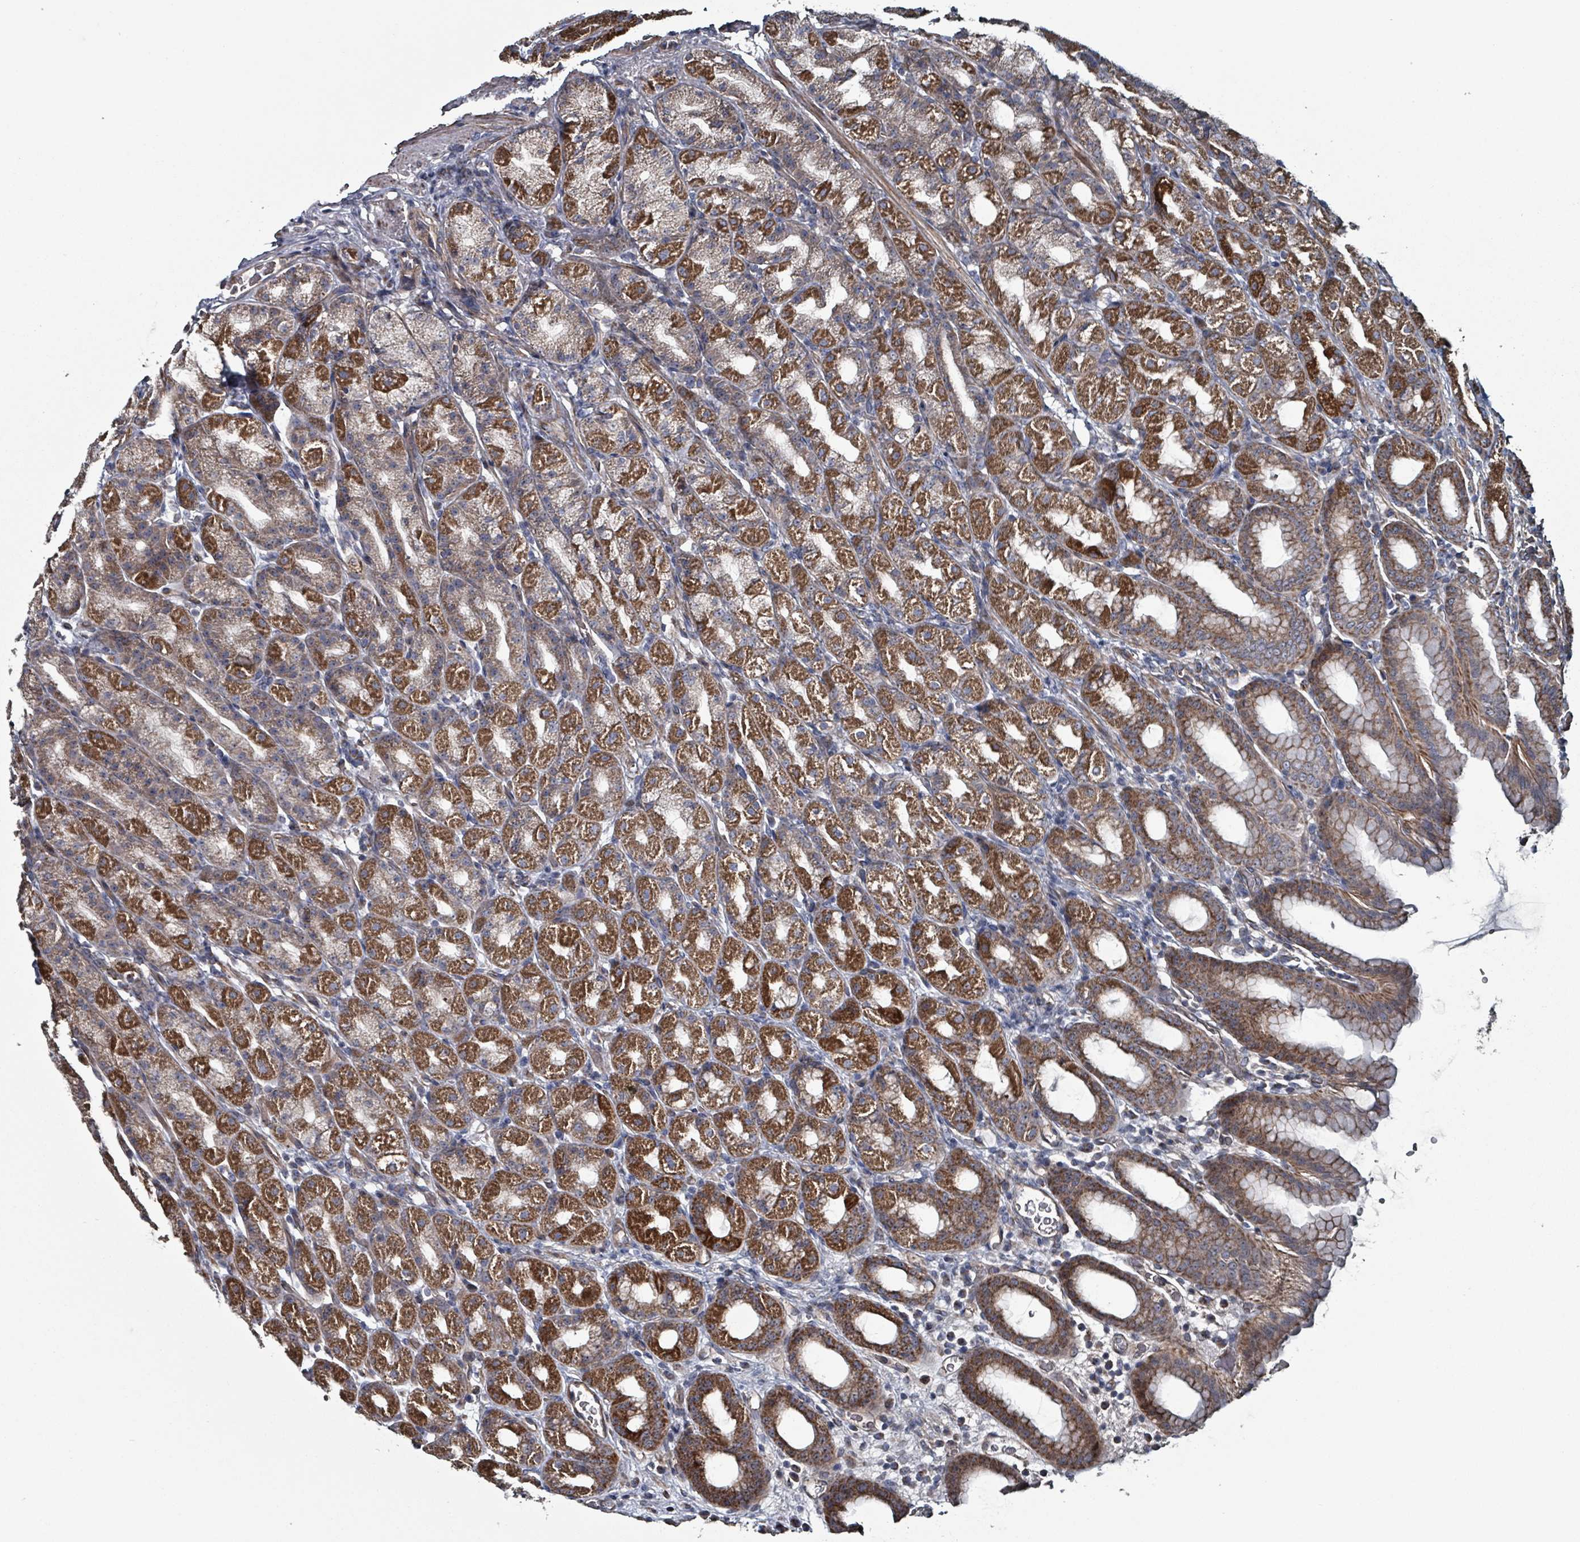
{"staining": {"intensity": "strong", "quantity": ">75%", "location": "cytoplasmic/membranous"}, "tissue": "stomach", "cell_type": "Glandular cells", "image_type": "normal", "snomed": [{"axis": "morphology", "description": "Normal tissue, NOS"}, {"axis": "topography", "description": "Stomach, upper"}, {"axis": "topography", "description": "Stomach"}], "caption": "High-magnification brightfield microscopy of benign stomach stained with DAB (brown) and counterstained with hematoxylin (blue). glandular cells exhibit strong cytoplasmic/membranous positivity is present in about>75% of cells.", "gene": "MRPL4", "patient": {"sex": "male", "age": 68}}